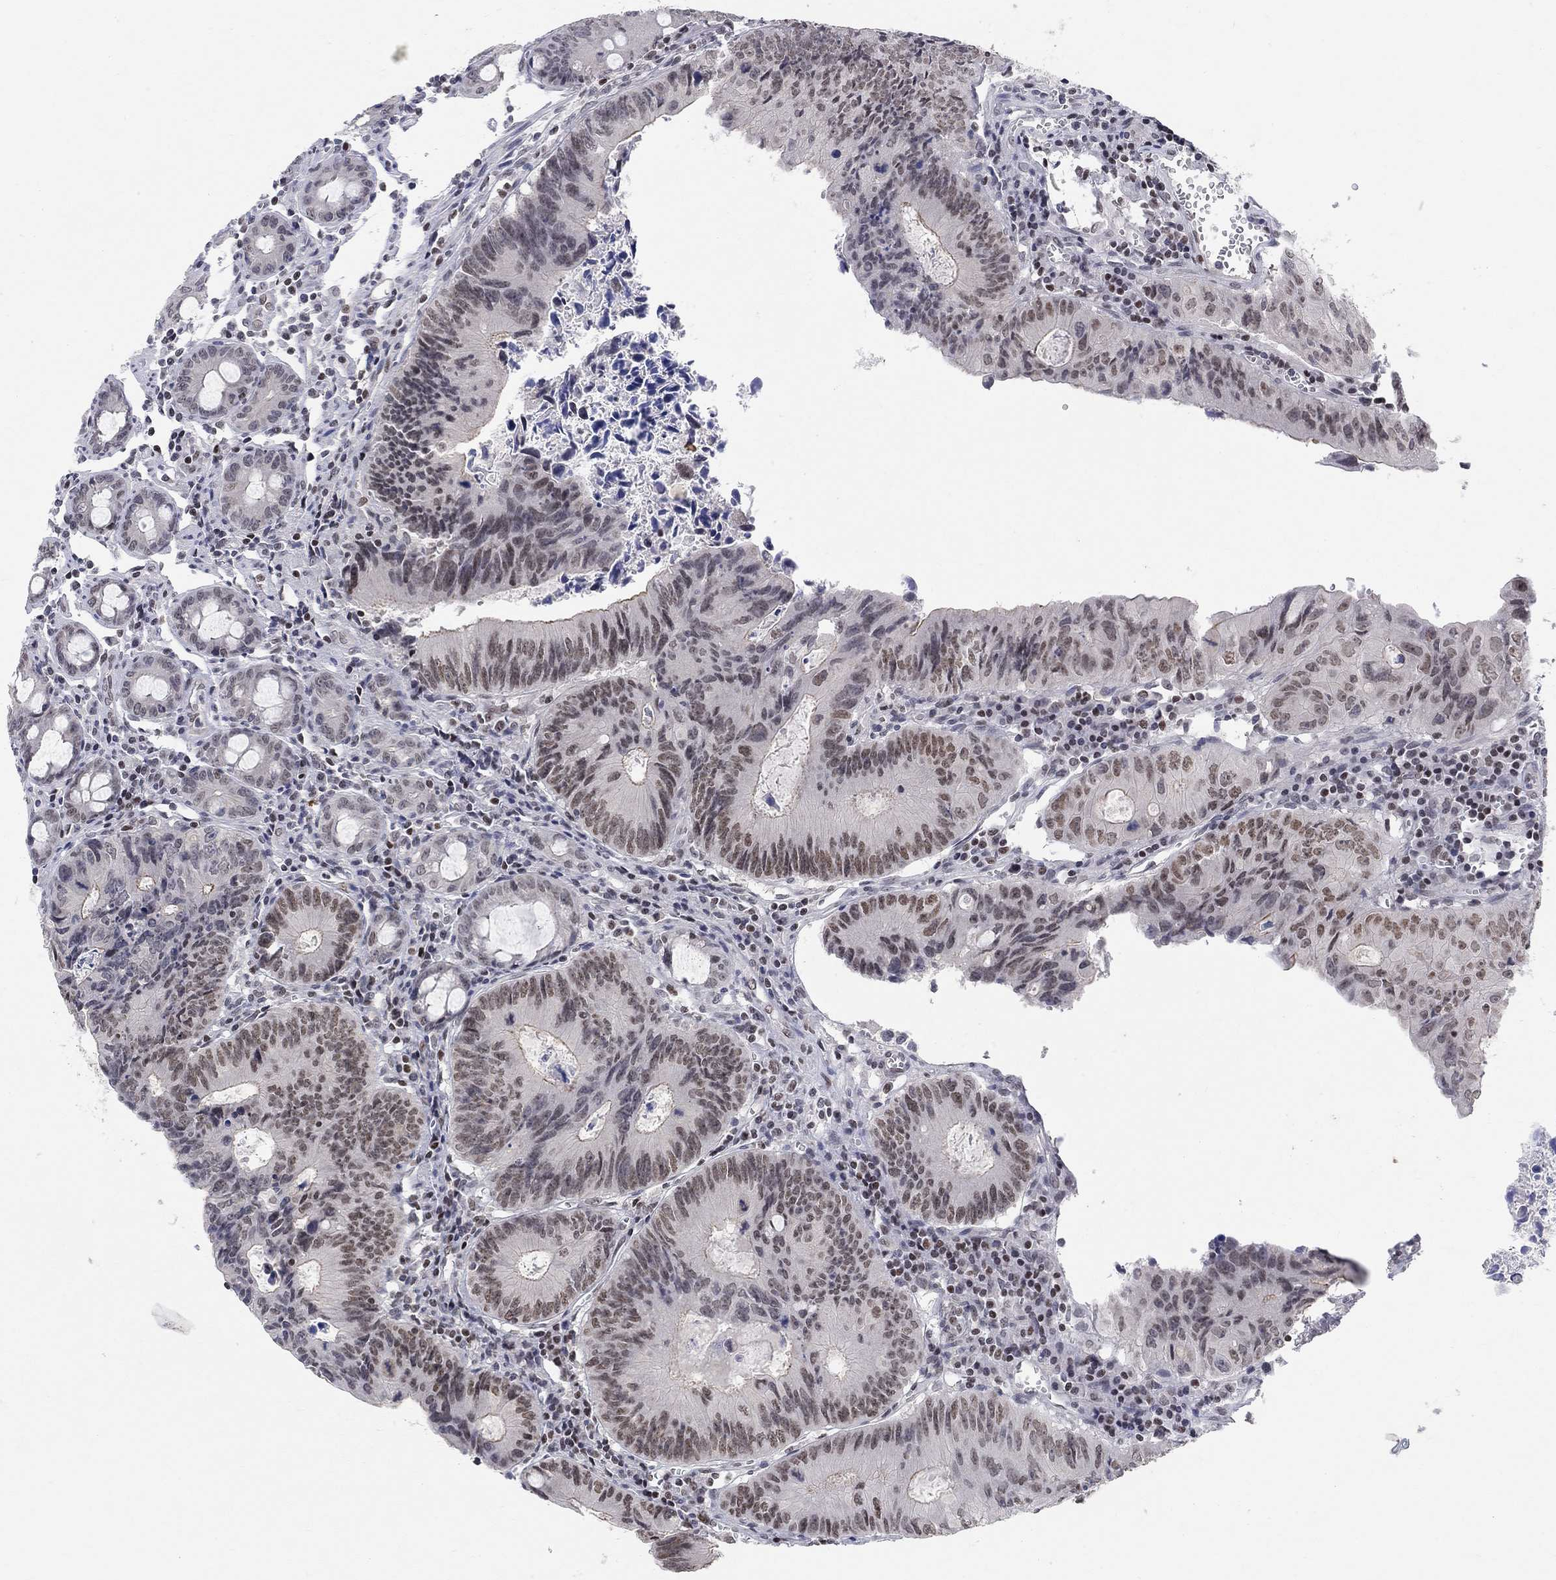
{"staining": {"intensity": "moderate", "quantity": "25%-75%", "location": "nuclear"}, "tissue": "colorectal cancer", "cell_type": "Tumor cells", "image_type": "cancer", "snomed": [{"axis": "morphology", "description": "Adenocarcinoma, NOS"}, {"axis": "topography", "description": "Colon"}], "caption": "Protein analysis of colorectal adenocarcinoma tissue exhibits moderate nuclear expression in approximately 25%-75% of tumor cells.", "gene": "KLF12", "patient": {"sex": "female", "age": 87}}